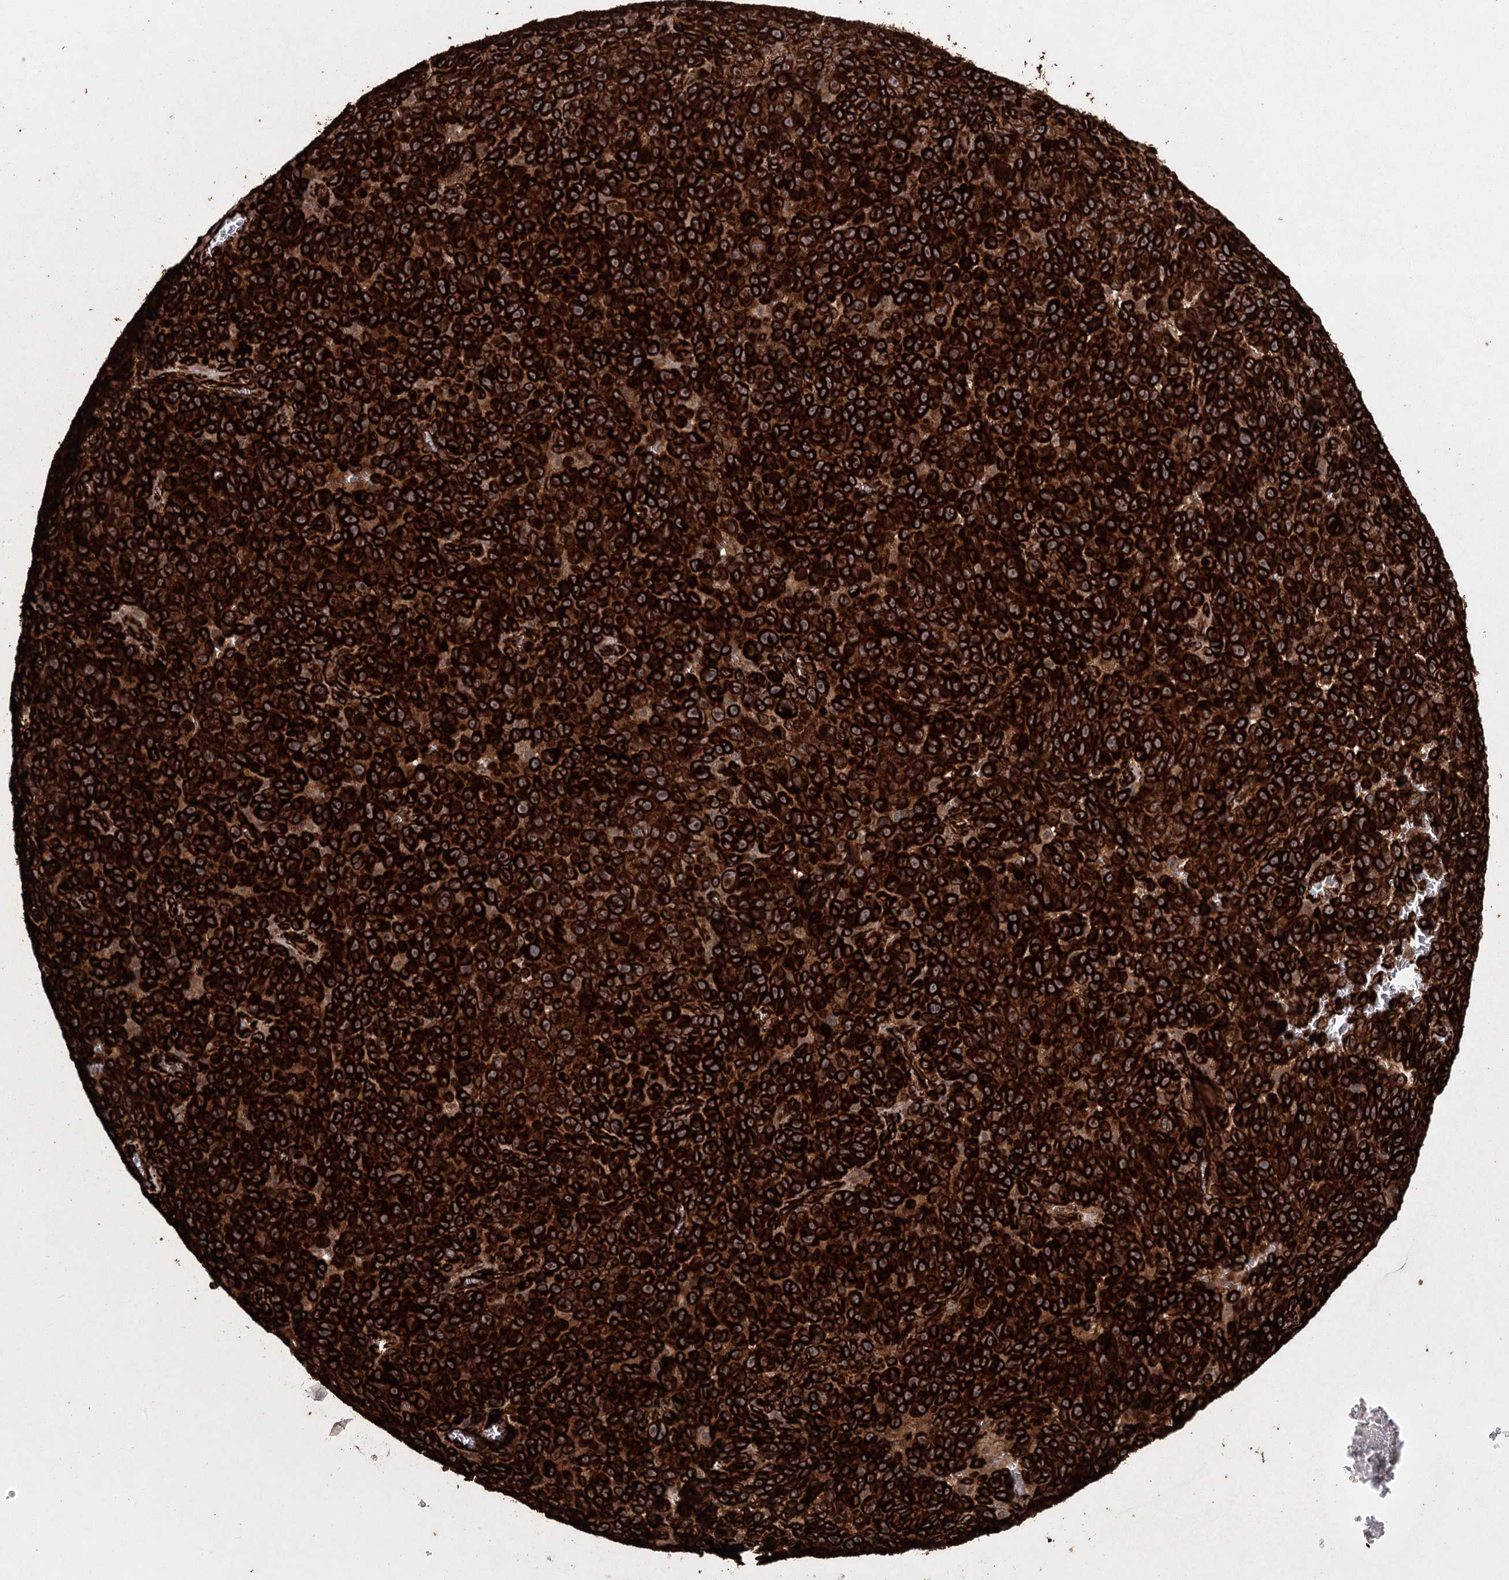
{"staining": {"intensity": "strong", "quantity": ">75%", "location": "cytoplasmic/membranous"}, "tissue": "melanoma", "cell_type": "Tumor cells", "image_type": "cancer", "snomed": [{"axis": "morphology", "description": "Malignant melanoma, NOS"}, {"axis": "topography", "description": "Skin"}], "caption": "Strong cytoplasmic/membranous protein expression is identified in approximately >75% of tumor cells in melanoma. The staining was performed using DAB to visualize the protein expression in brown, while the nuclei were stained in blue with hematoxylin (Magnification: 20x).", "gene": "RPAP3", "patient": {"sex": "female", "age": 82}}